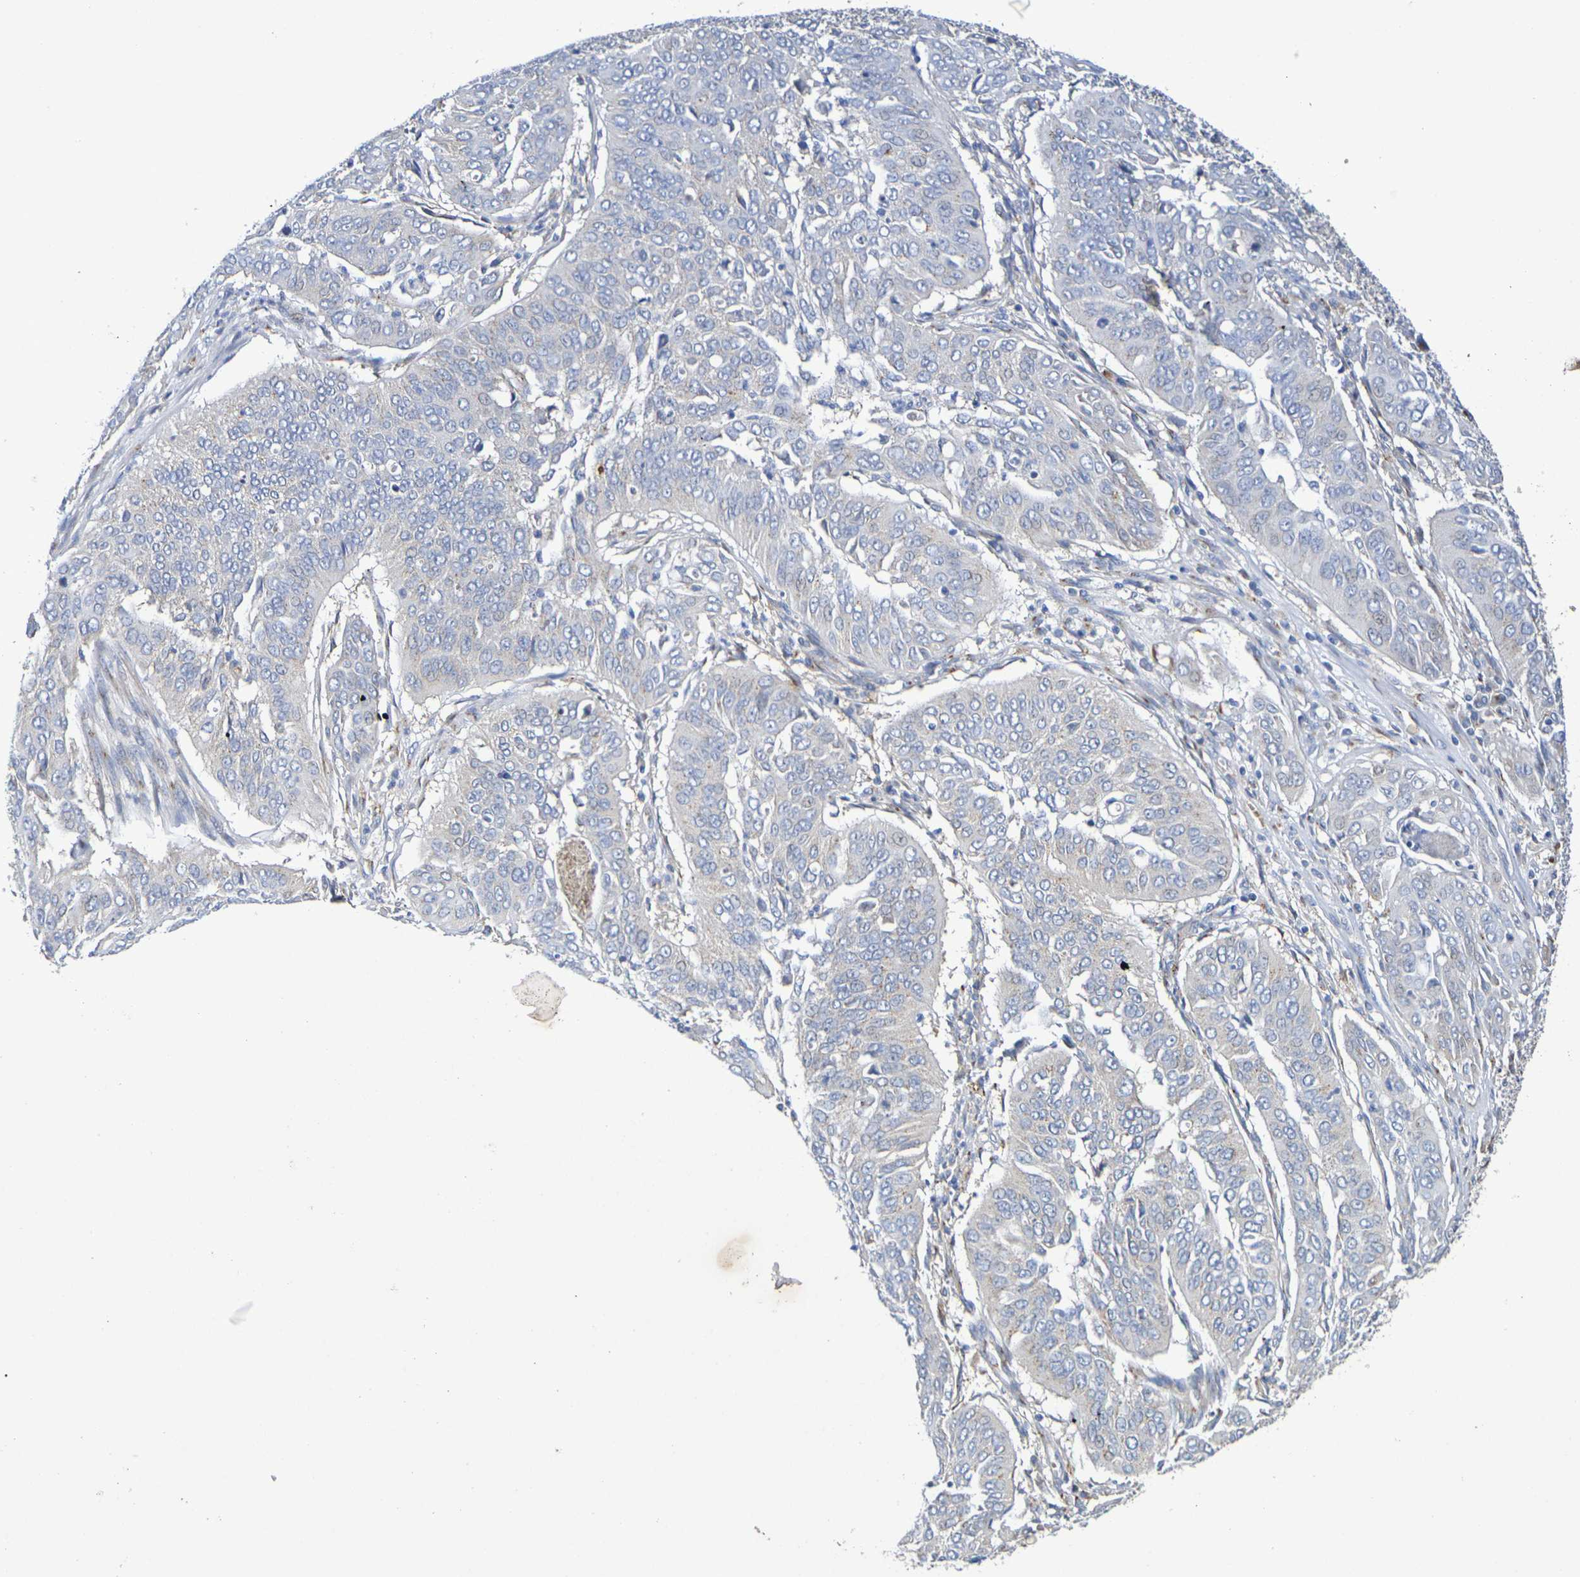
{"staining": {"intensity": "negative", "quantity": "none", "location": "none"}, "tissue": "cervical cancer", "cell_type": "Tumor cells", "image_type": "cancer", "snomed": [{"axis": "morphology", "description": "Normal tissue, NOS"}, {"axis": "morphology", "description": "Squamous cell carcinoma, NOS"}, {"axis": "topography", "description": "Cervix"}], "caption": "Immunohistochemistry of human cervical squamous cell carcinoma reveals no staining in tumor cells. (IHC, brightfield microscopy, high magnification).", "gene": "DCP2", "patient": {"sex": "female", "age": 39}}